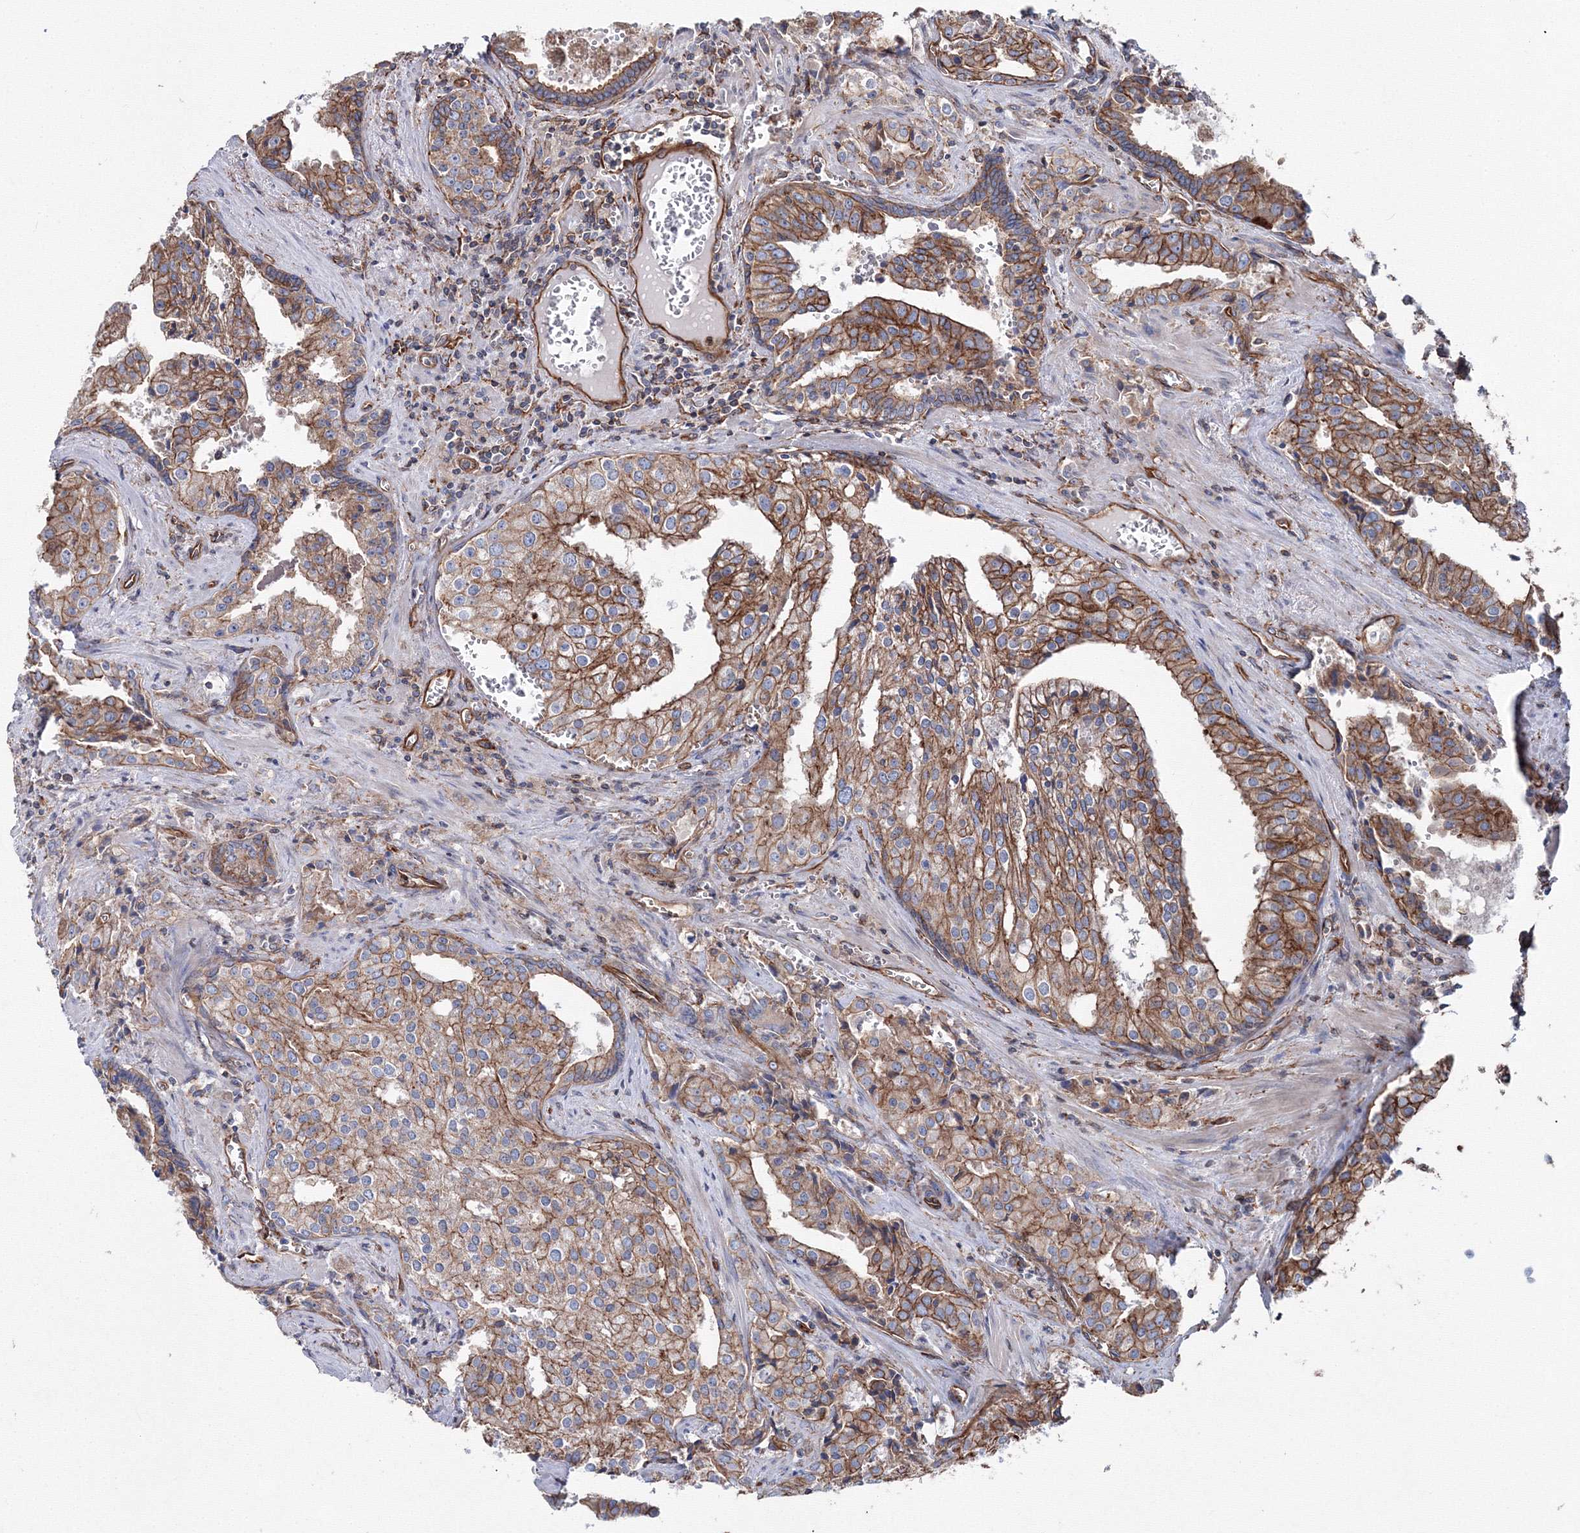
{"staining": {"intensity": "moderate", "quantity": ">75%", "location": "cytoplasmic/membranous"}, "tissue": "prostate cancer", "cell_type": "Tumor cells", "image_type": "cancer", "snomed": [{"axis": "morphology", "description": "Adenocarcinoma, High grade"}, {"axis": "topography", "description": "Prostate"}], "caption": "Tumor cells show medium levels of moderate cytoplasmic/membranous positivity in about >75% of cells in prostate cancer (high-grade adenocarcinoma). The protein of interest is stained brown, and the nuclei are stained in blue (DAB IHC with brightfield microscopy, high magnification).", "gene": "ANKRD37", "patient": {"sex": "male", "age": 68}}